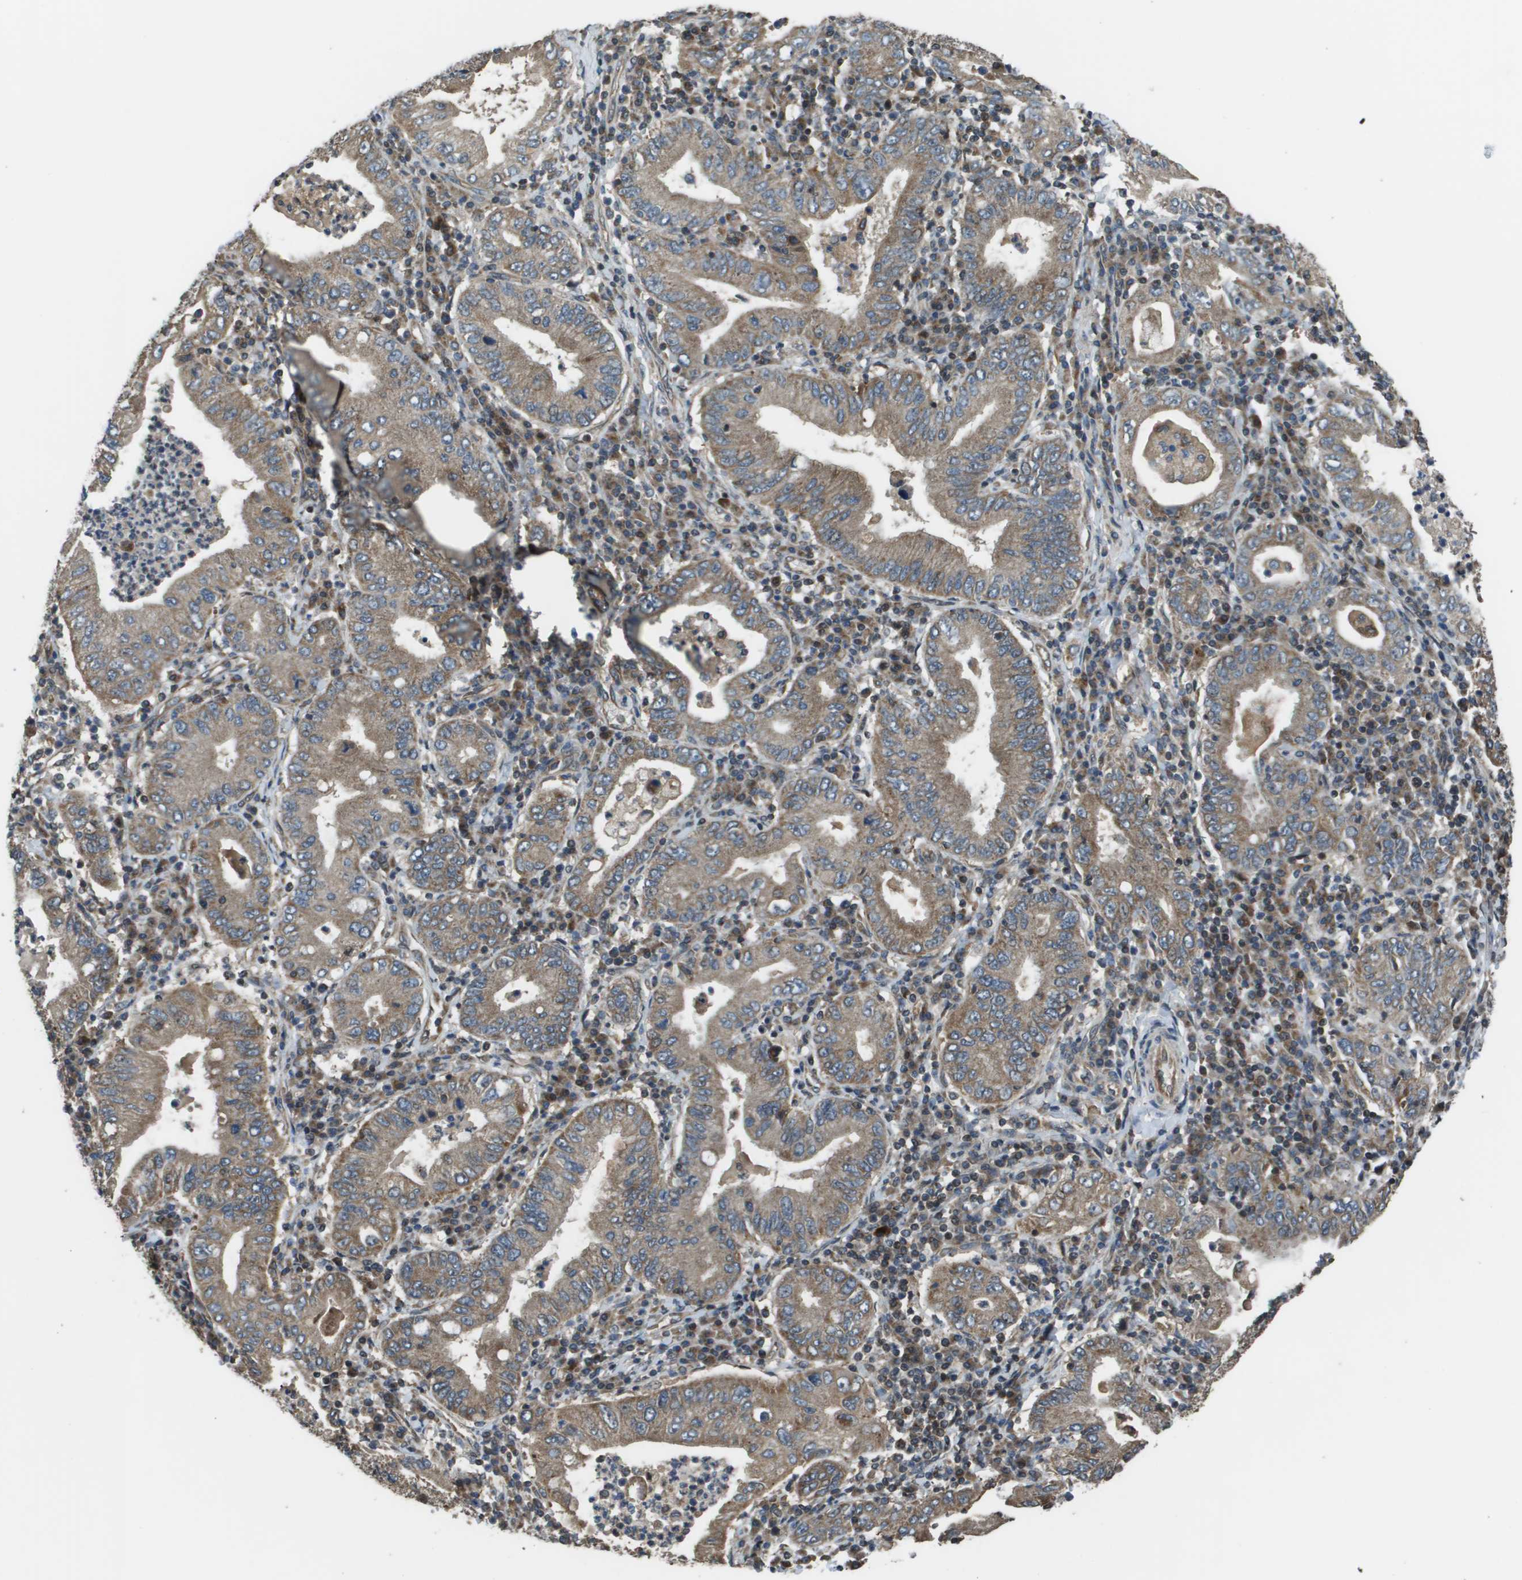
{"staining": {"intensity": "moderate", "quantity": ">75%", "location": "cytoplasmic/membranous"}, "tissue": "stomach cancer", "cell_type": "Tumor cells", "image_type": "cancer", "snomed": [{"axis": "morphology", "description": "Normal tissue, NOS"}, {"axis": "morphology", "description": "Adenocarcinoma, NOS"}, {"axis": "topography", "description": "Esophagus"}, {"axis": "topography", "description": "Stomach, upper"}, {"axis": "topography", "description": "Peripheral nerve tissue"}], "caption": "IHC of stomach cancer (adenocarcinoma) shows medium levels of moderate cytoplasmic/membranous staining in approximately >75% of tumor cells.", "gene": "PLPBP", "patient": {"sex": "male", "age": 62}}